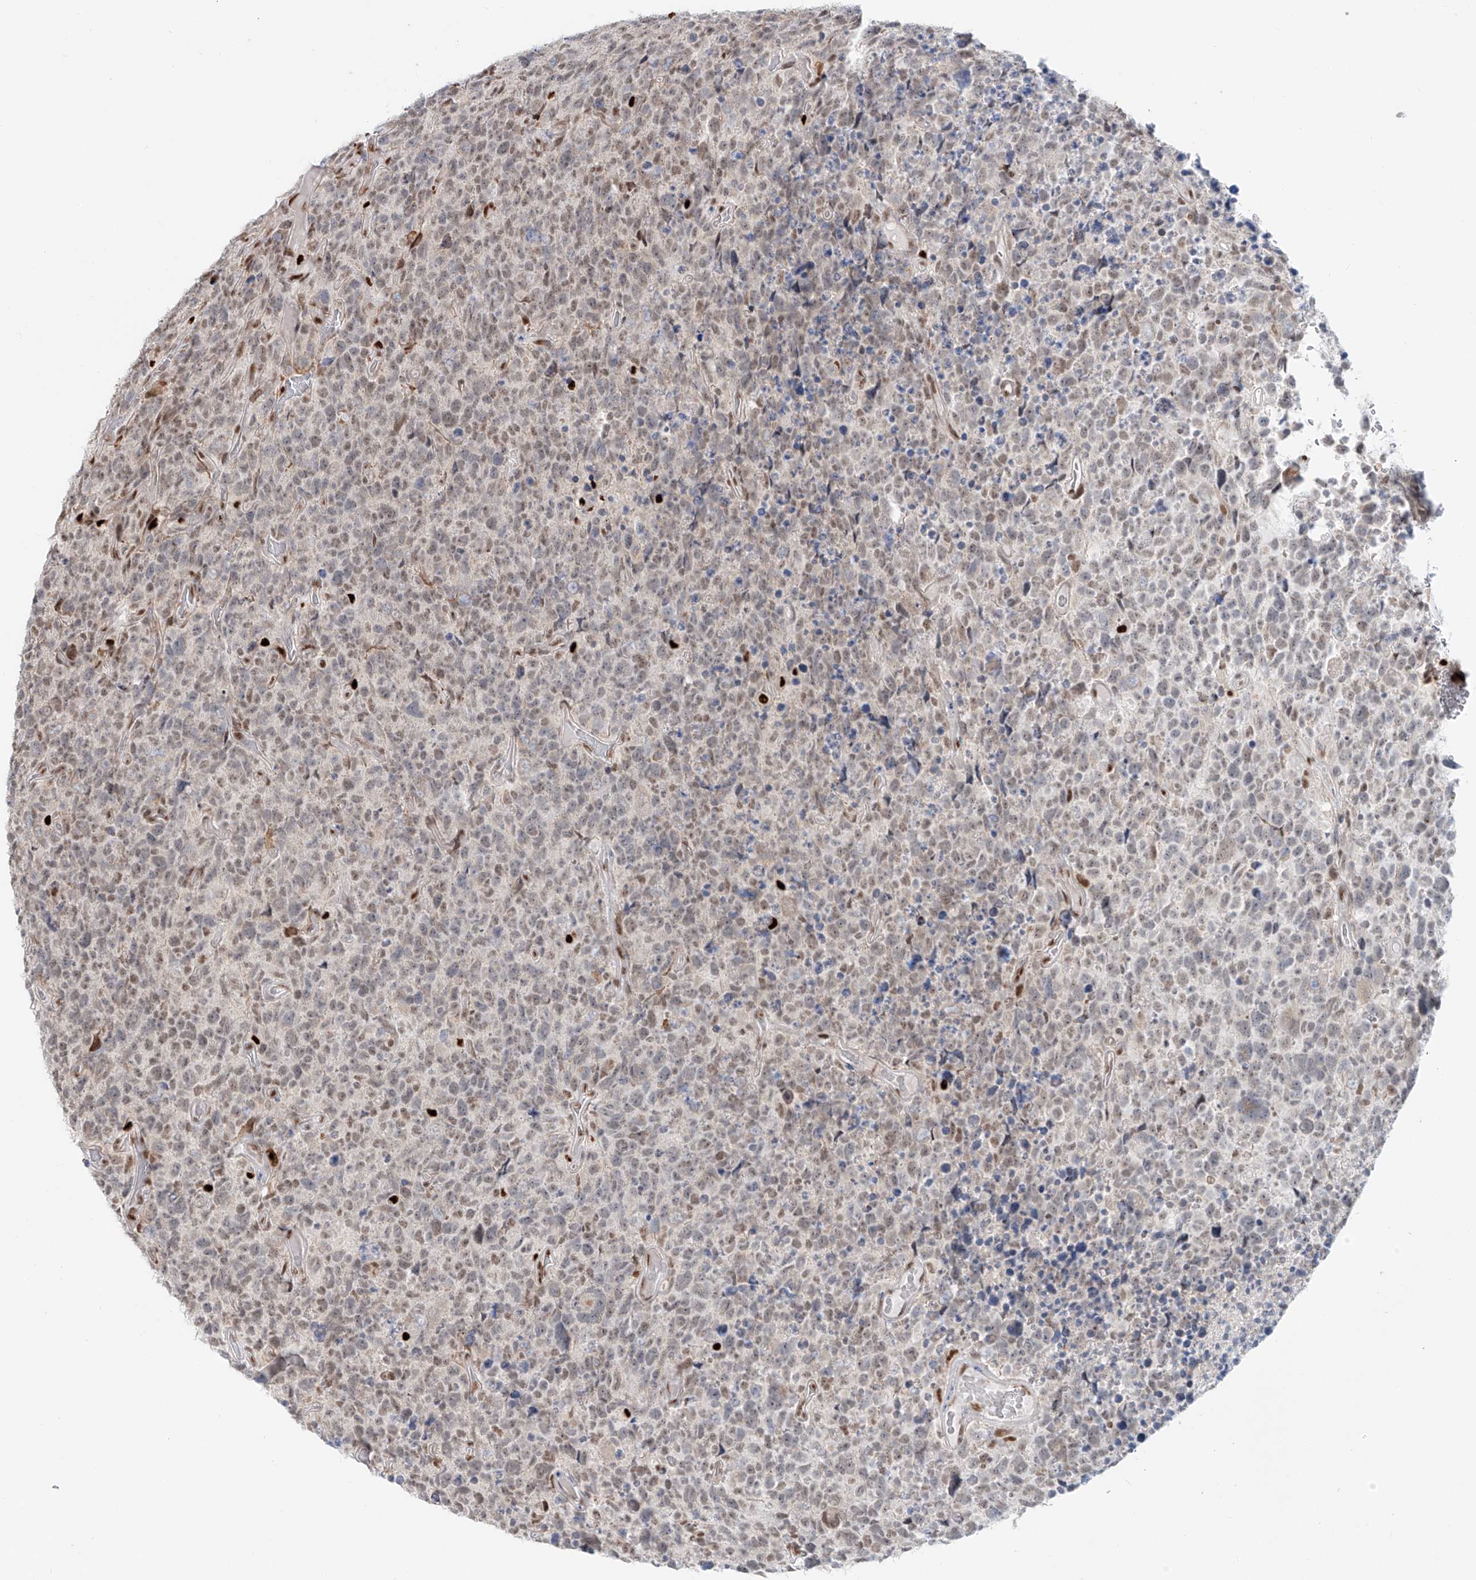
{"staining": {"intensity": "weak", "quantity": "25%-75%", "location": "nuclear"}, "tissue": "glioma", "cell_type": "Tumor cells", "image_type": "cancer", "snomed": [{"axis": "morphology", "description": "Glioma, malignant, High grade"}, {"axis": "topography", "description": "Brain"}], "caption": "Protein staining by IHC displays weak nuclear expression in about 25%-75% of tumor cells in glioma.", "gene": "DZIP1L", "patient": {"sex": "male", "age": 69}}